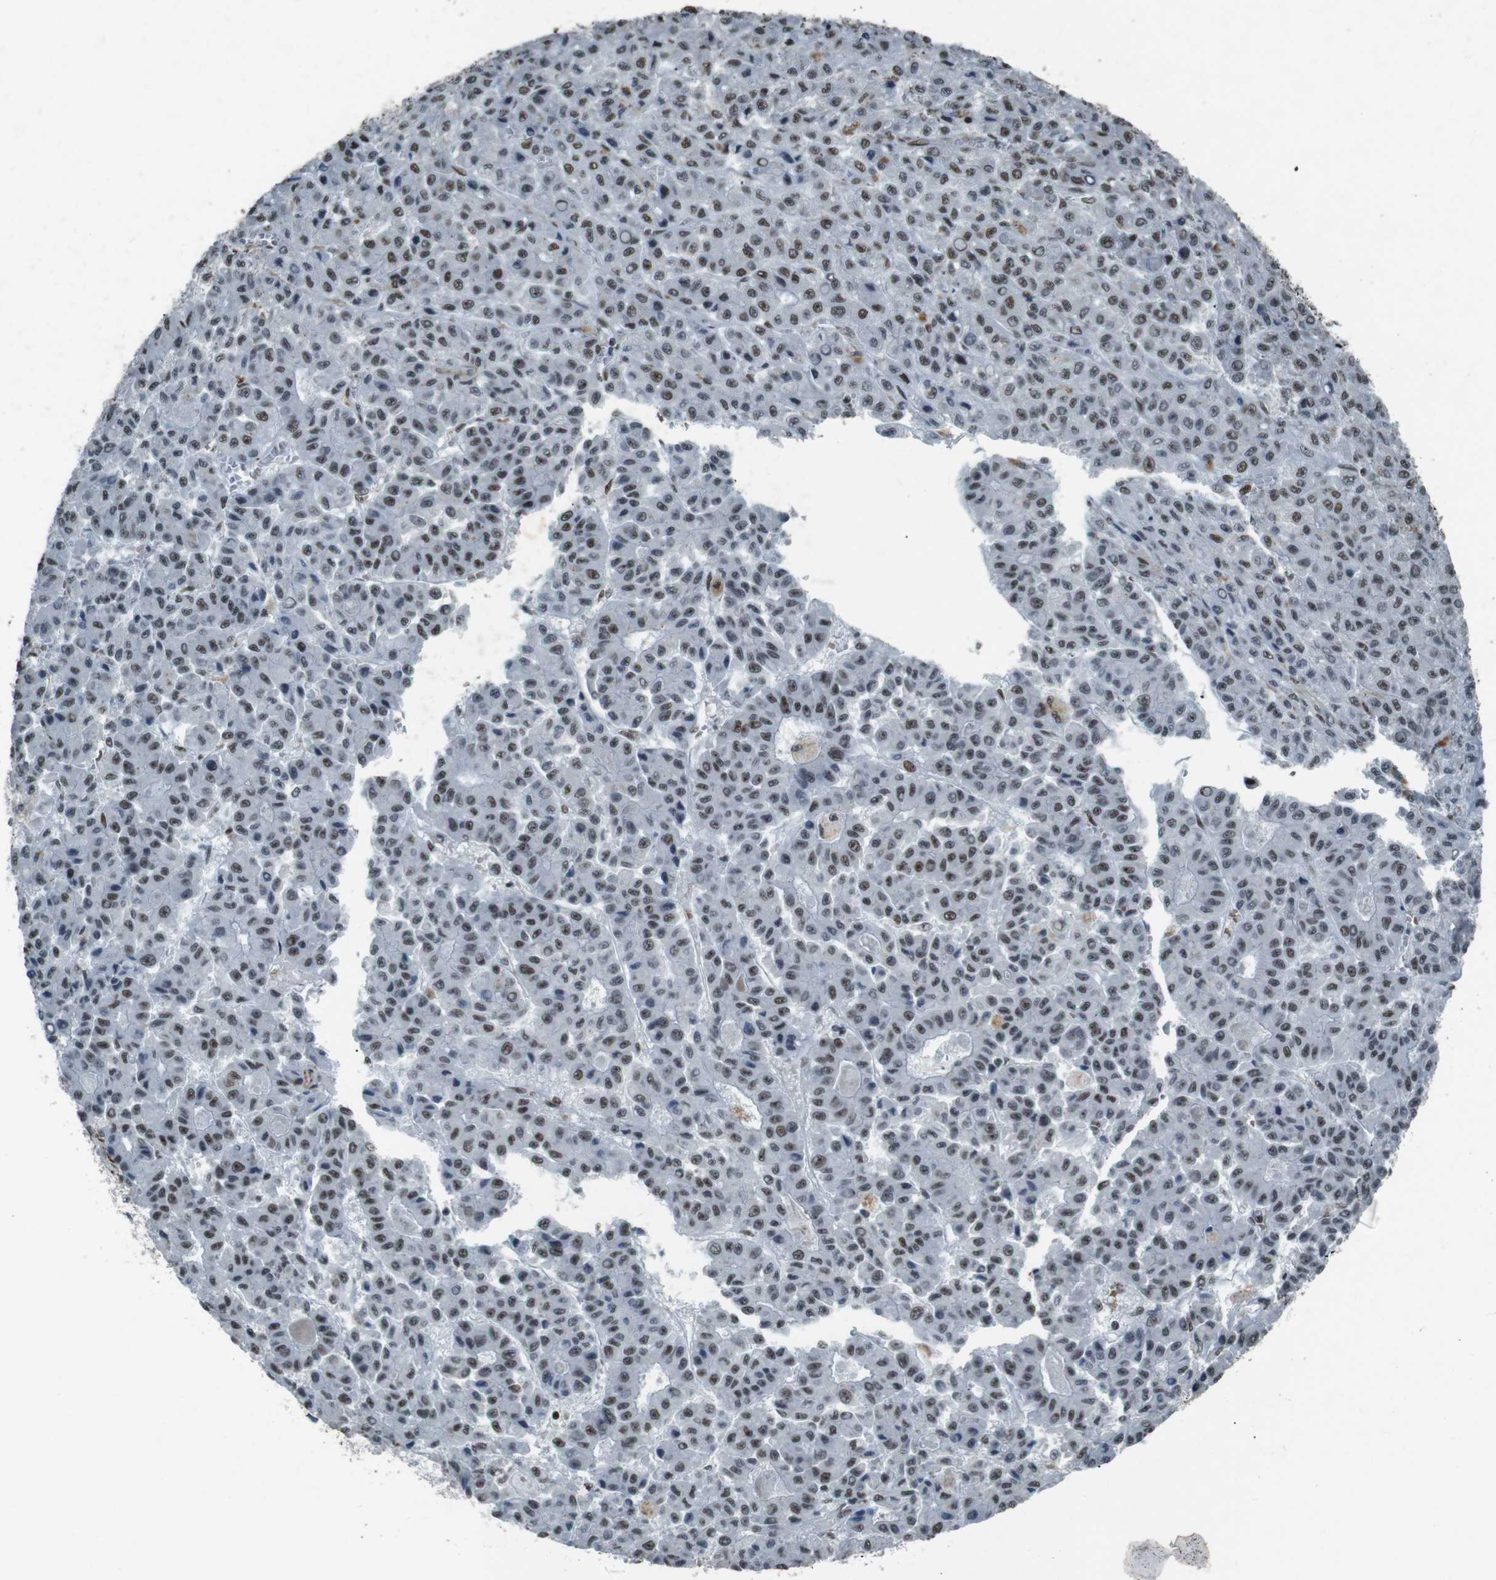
{"staining": {"intensity": "weak", "quantity": "25%-75%", "location": "nuclear"}, "tissue": "liver cancer", "cell_type": "Tumor cells", "image_type": "cancer", "snomed": [{"axis": "morphology", "description": "Carcinoma, Hepatocellular, NOS"}, {"axis": "topography", "description": "Liver"}], "caption": "Liver cancer stained with a brown dye demonstrates weak nuclear positive staining in approximately 25%-75% of tumor cells.", "gene": "HEXIM1", "patient": {"sex": "male", "age": 70}}